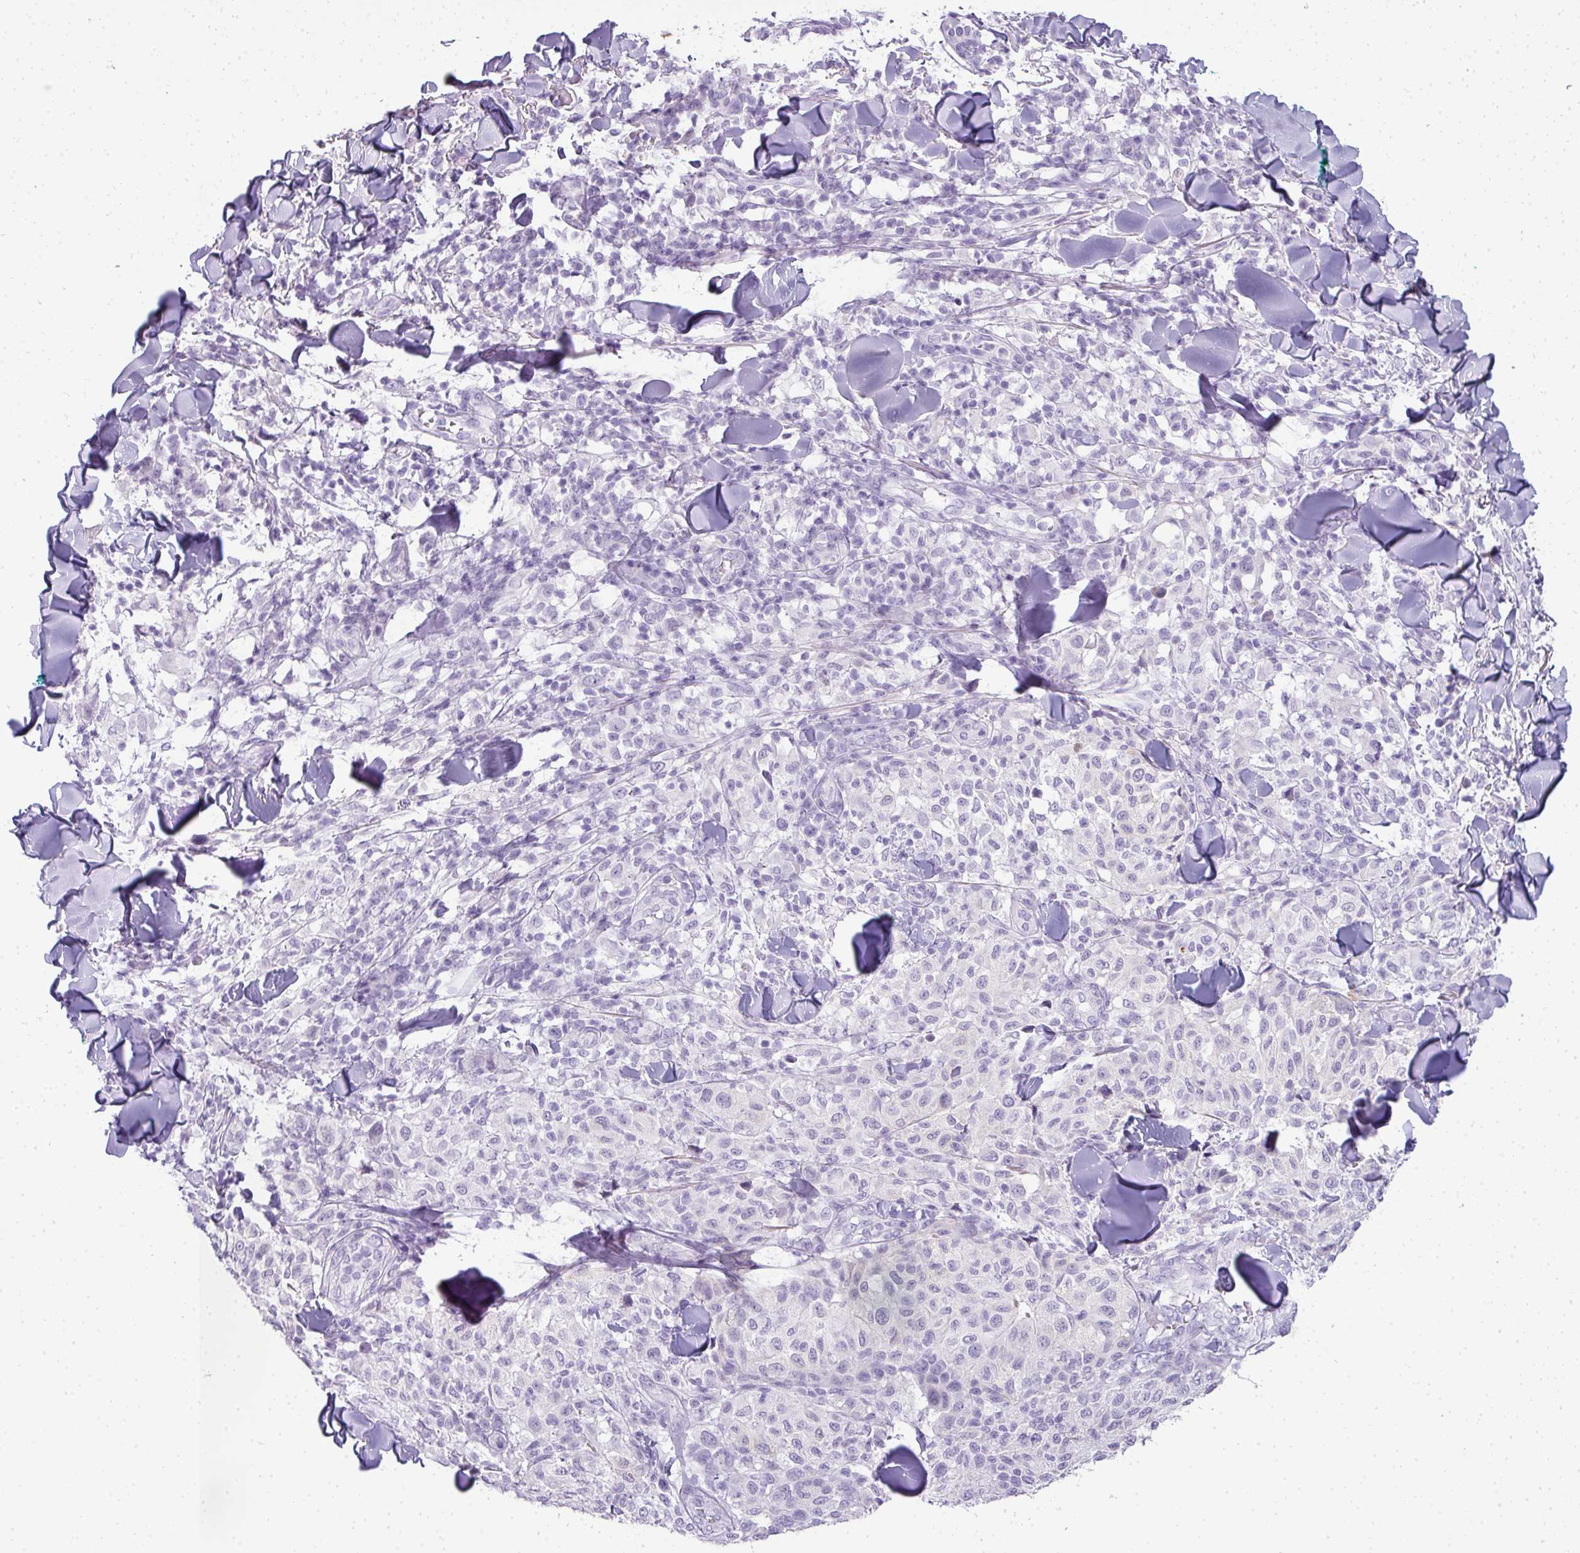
{"staining": {"intensity": "negative", "quantity": "none", "location": "none"}, "tissue": "melanoma", "cell_type": "Tumor cells", "image_type": "cancer", "snomed": [{"axis": "morphology", "description": "Malignant melanoma, NOS"}, {"axis": "topography", "description": "Skin"}], "caption": "IHC of human melanoma displays no staining in tumor cells.", "gene": "RBMY1F", "patient": {"sex": "male", "age": 66}}